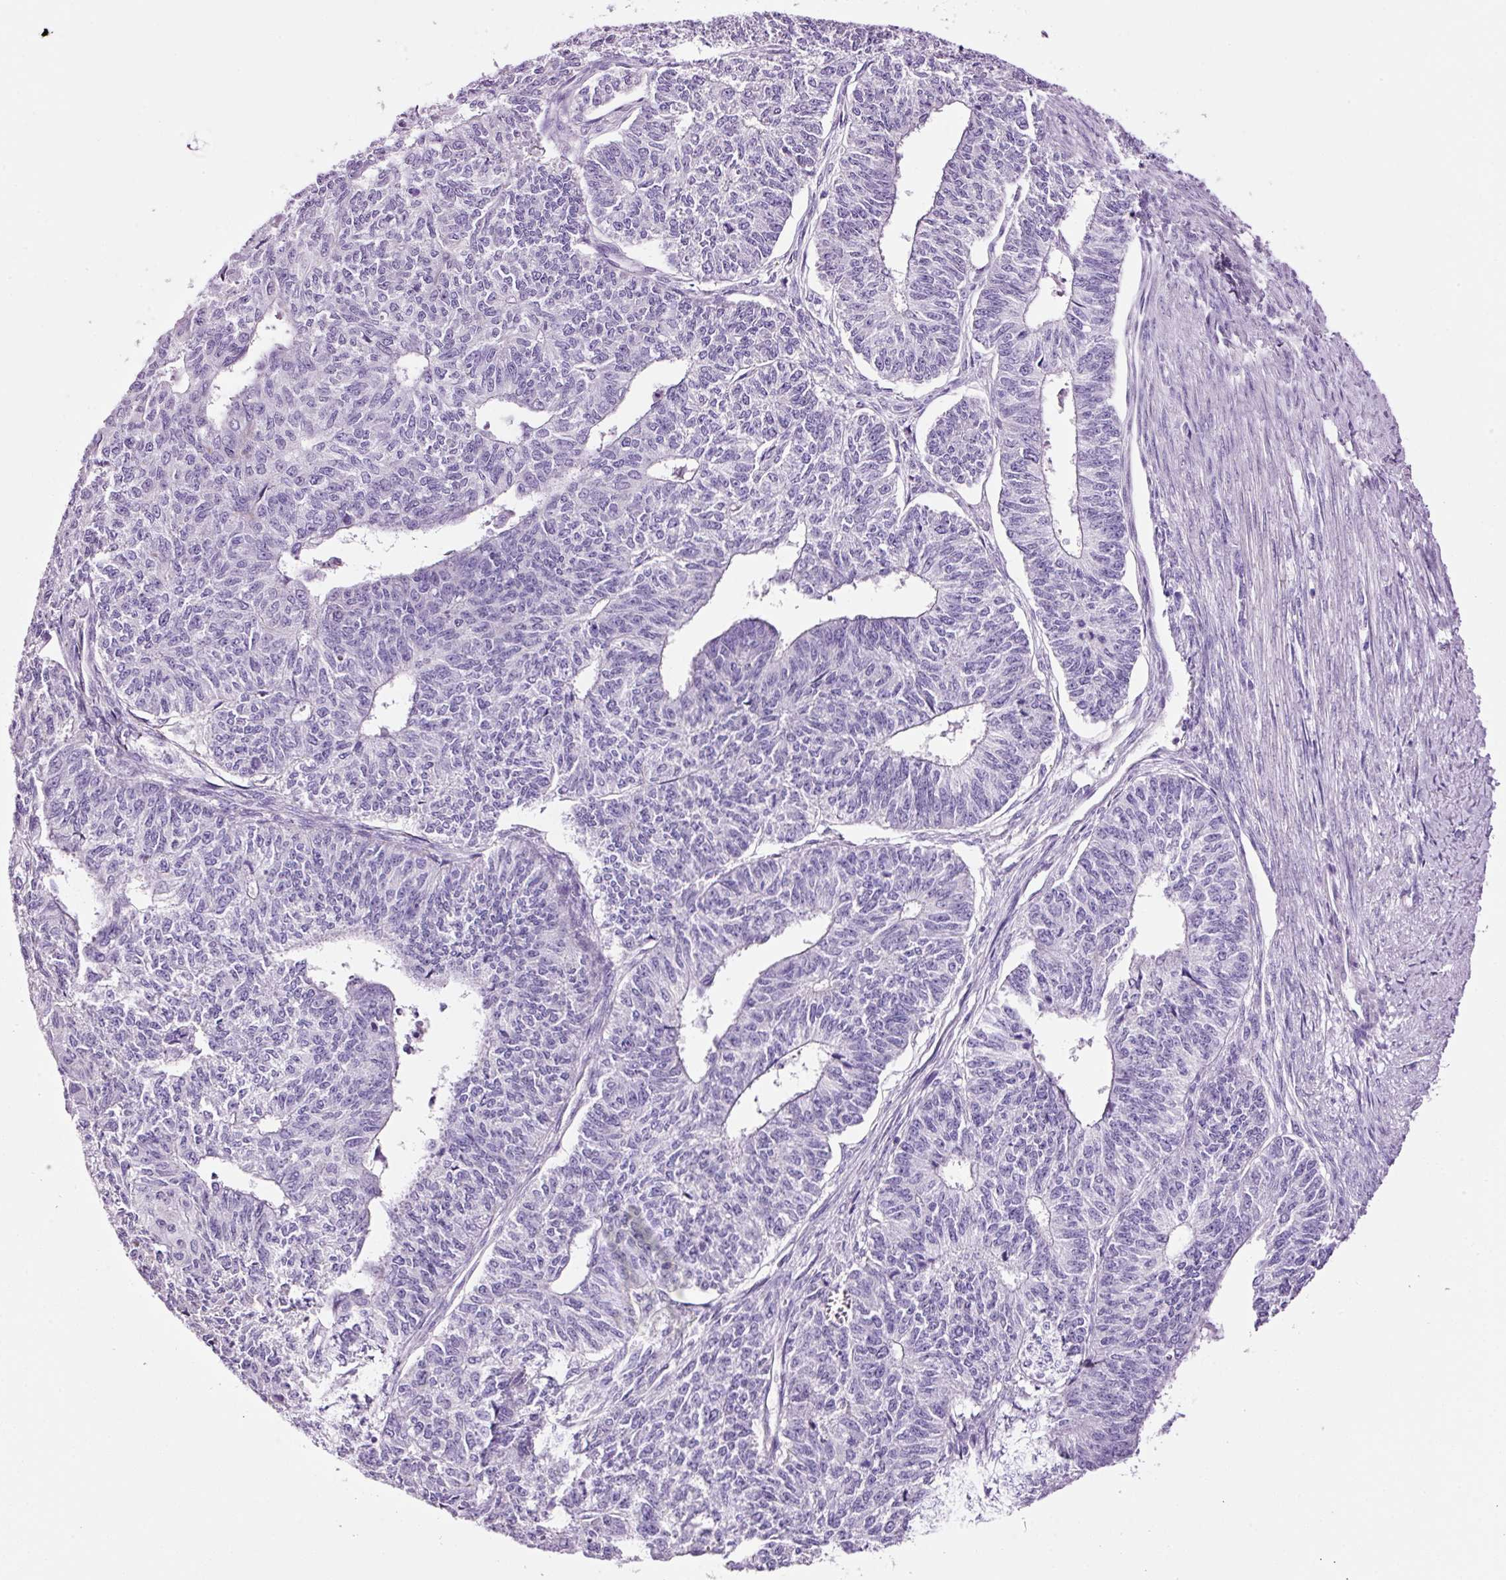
{"staining": {"intensity": "negative", "quantity": "none", "location": "none"}, "tissue": "endometrial cancer", "cell_type": "Tumor cells", "image_type": "cancer", "snomed": [{"axis": "morphology", "description": "Adenocarcinoma, NOS"}, {"axis": "topography", "description": "Endometrium"}], "caption": "The IHC photomicrograph has no significant staining in tumor cells of endometrial cancer tissue.", "gene": "RTF2", "patient": {"sex": "female", "age": 32}}